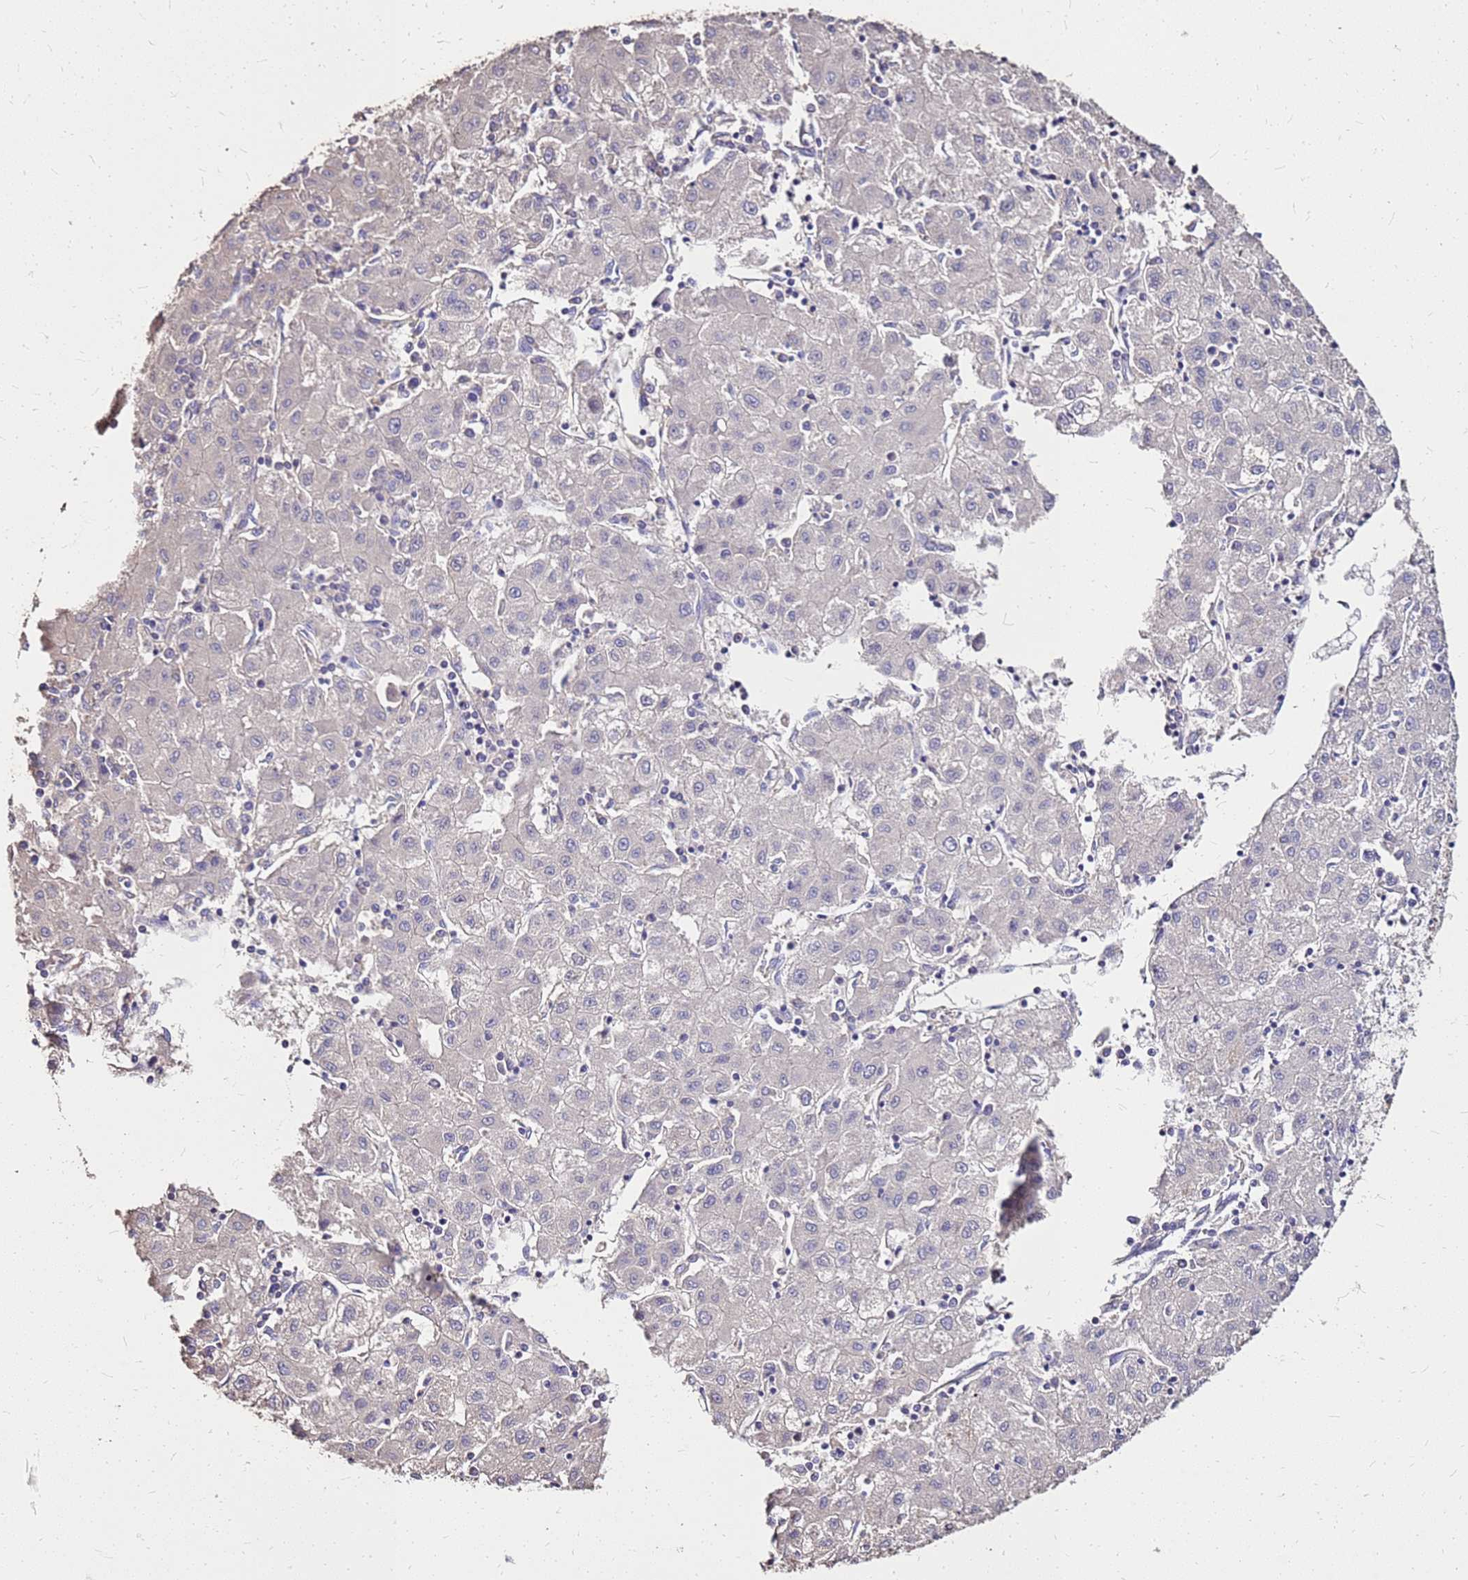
{"staining": {"intensity": "negative", "quantity": "none", "location": "none"}, "tissue": "liver cancer", "cell_type": "Tumor cells", "image_type": "cancer", "snomed": [{"axis": "morphology", "description": "Carcinoma, Hepatocellular, NOS"}, {"axis": "topography", "description": "Liver"}], "caption": "Immunohistochemistry (IHC) photomicrograph of neoplastic tissue: liver hepatocellular carcinoma stained with DAB (3,3'-diaminobenzidine) reveals no significant protein staining in tumor cells.", "gene": "EXD3", "patient": {"sex": "male", "age": 72}}